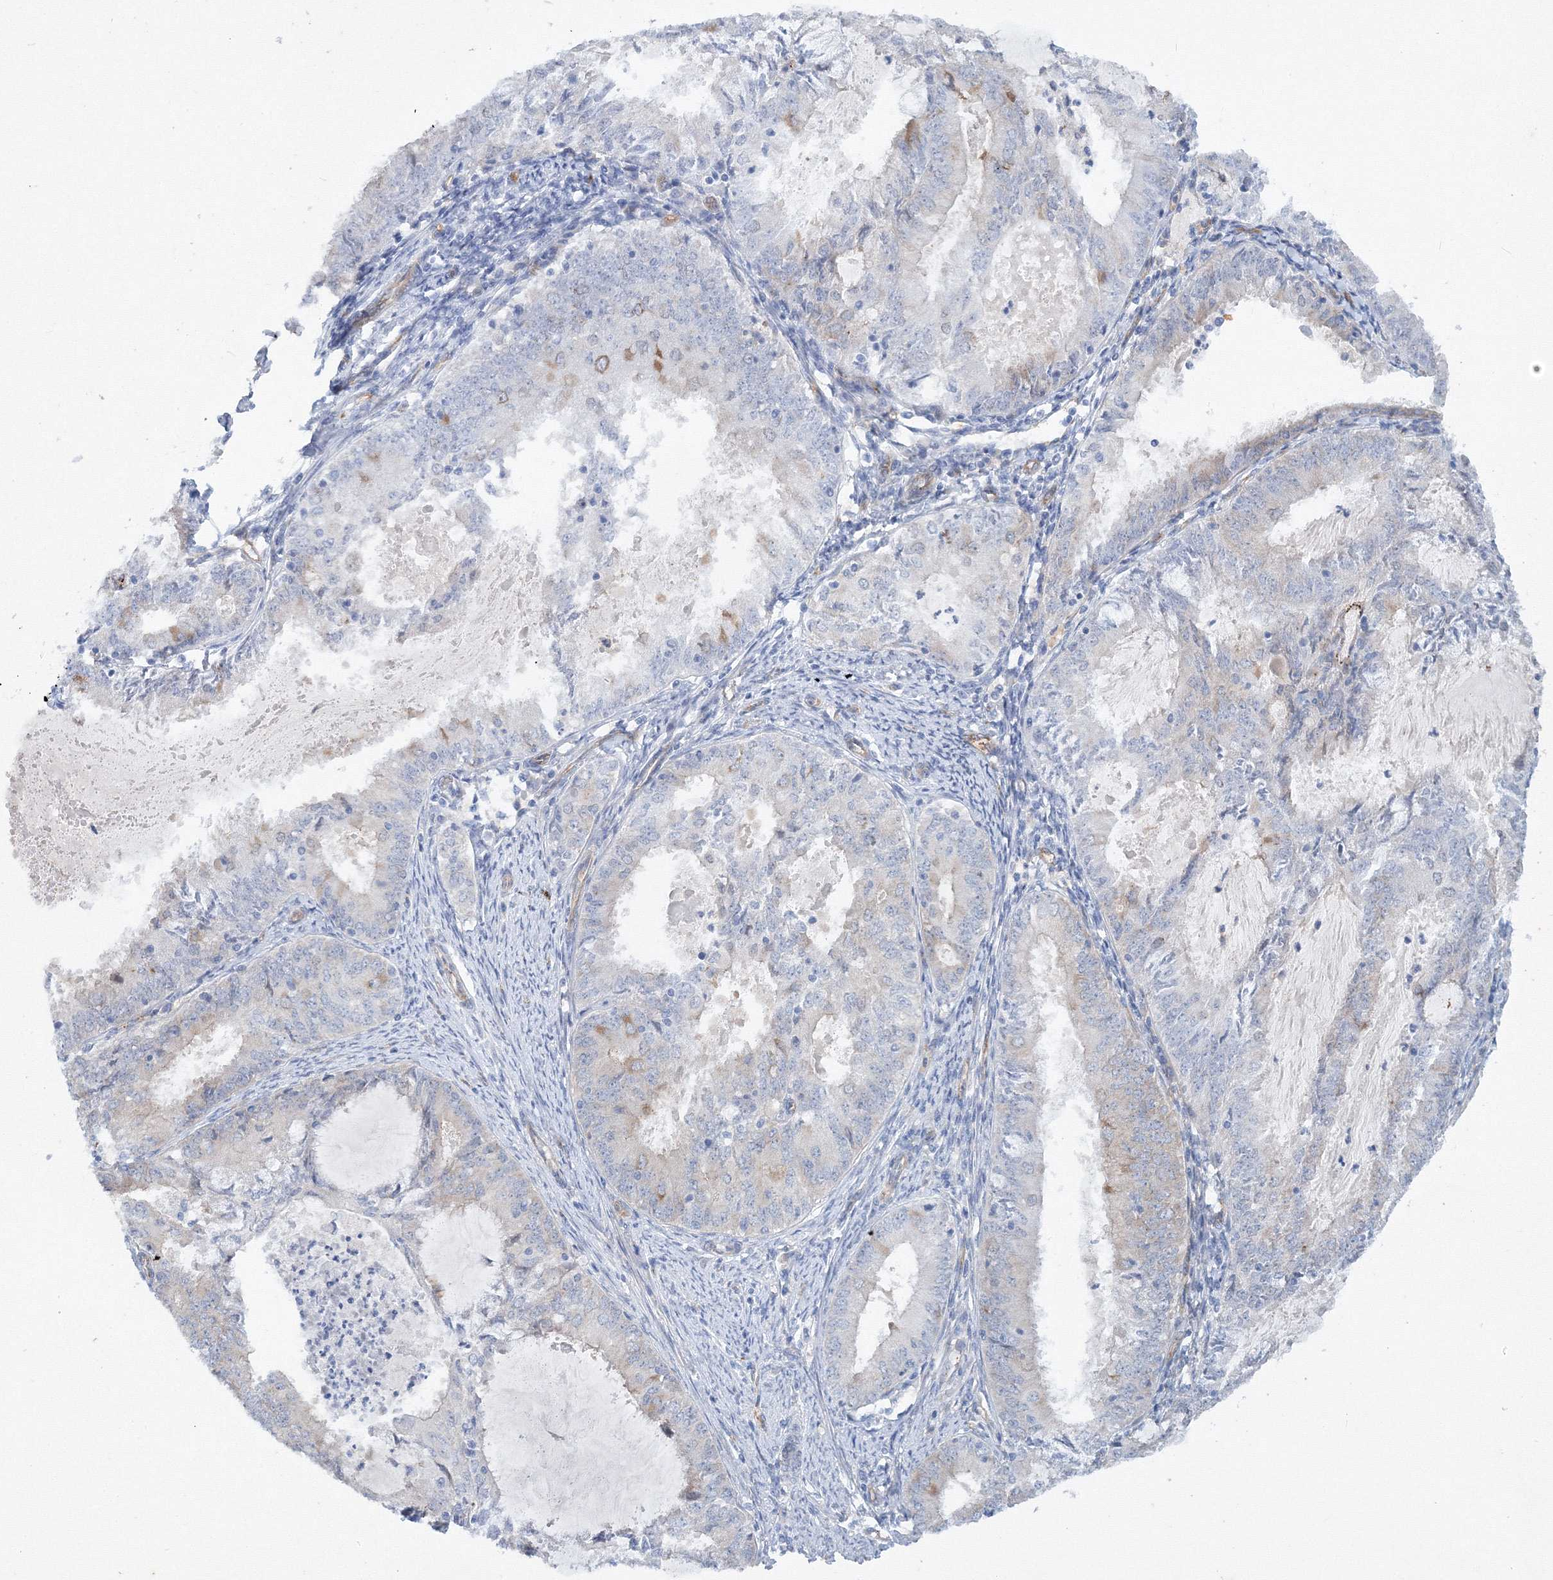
{"staining": {"intensity": "negative", "quantity": "none", "location": "none"}, "tissue": "endometrial cancer", "cell_type": "Tumor cells", "image_type": "cancer", "snomed": [{"axis": "morphology", "description": "Adenocarcinoma, NOS"}, {"axis": "topography", "description": "Endometrium"}], "caption": "Image shows no protein expression in tumor cells of adenocarcinoma (endometrial) tissue.", "gene": "TANC1", "patient": {"sex": "female", "age": 57}}